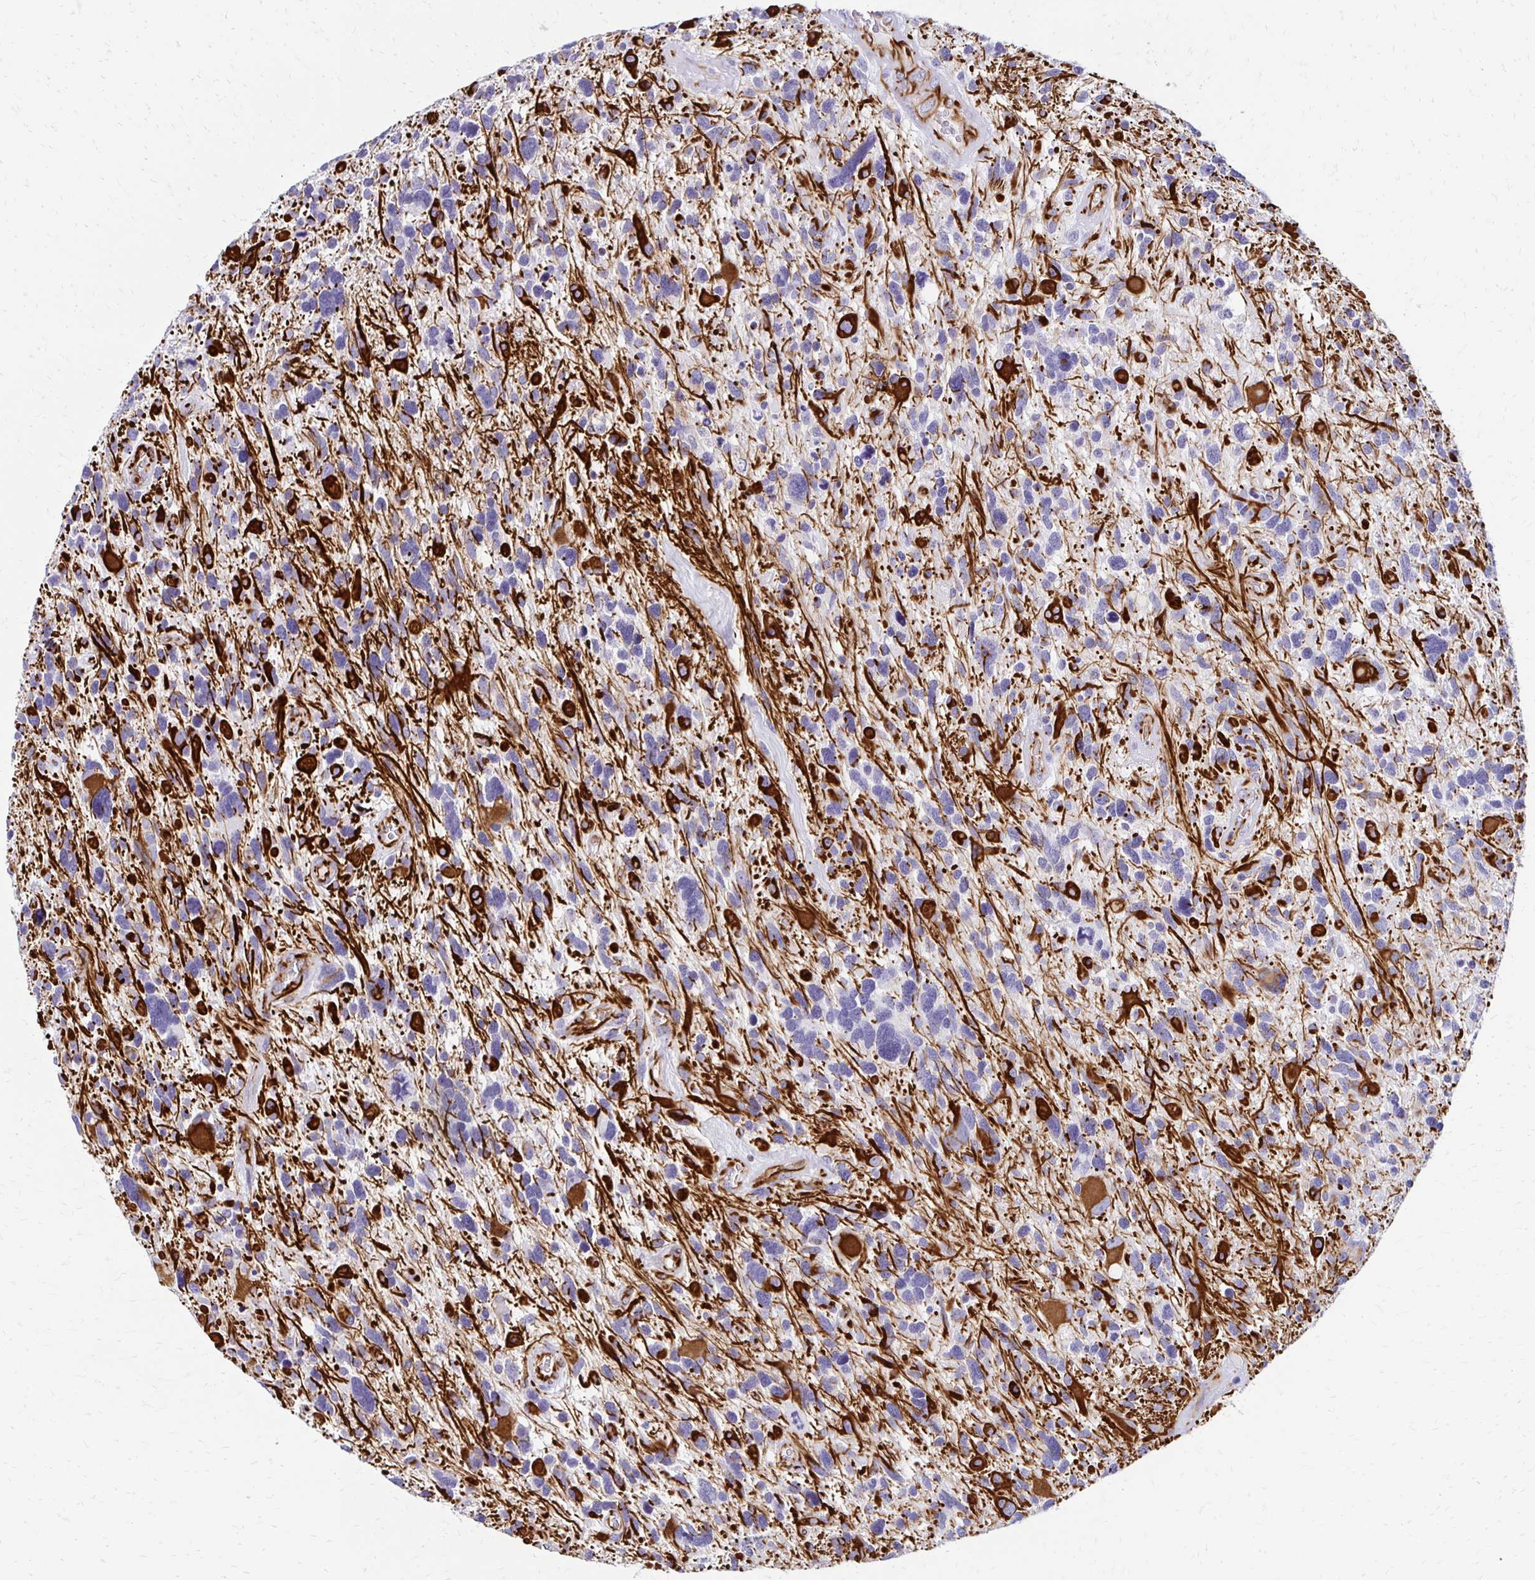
{"staining": {"intensity": "strong", "quantity": "<25%", "location": "cytoplasmic/membranous"}, "tissue": "glioma", "cell_type": "Tumor cells", "image_type": "cancer", "snomed": [{"axis": "morphology", "description": "Glioma, malignant, High grade"}, {"axis": "topography", "description": "Brain"}], "caption": "Immunohistochemical staining of malignant glioma (high-grade) demonstrates medium levels of strong cytoplasmic/membranous protein expression in about <25% of tumor cells.", "gene": "TMEM54", "patient": {"sex": "male", "age": 49}}